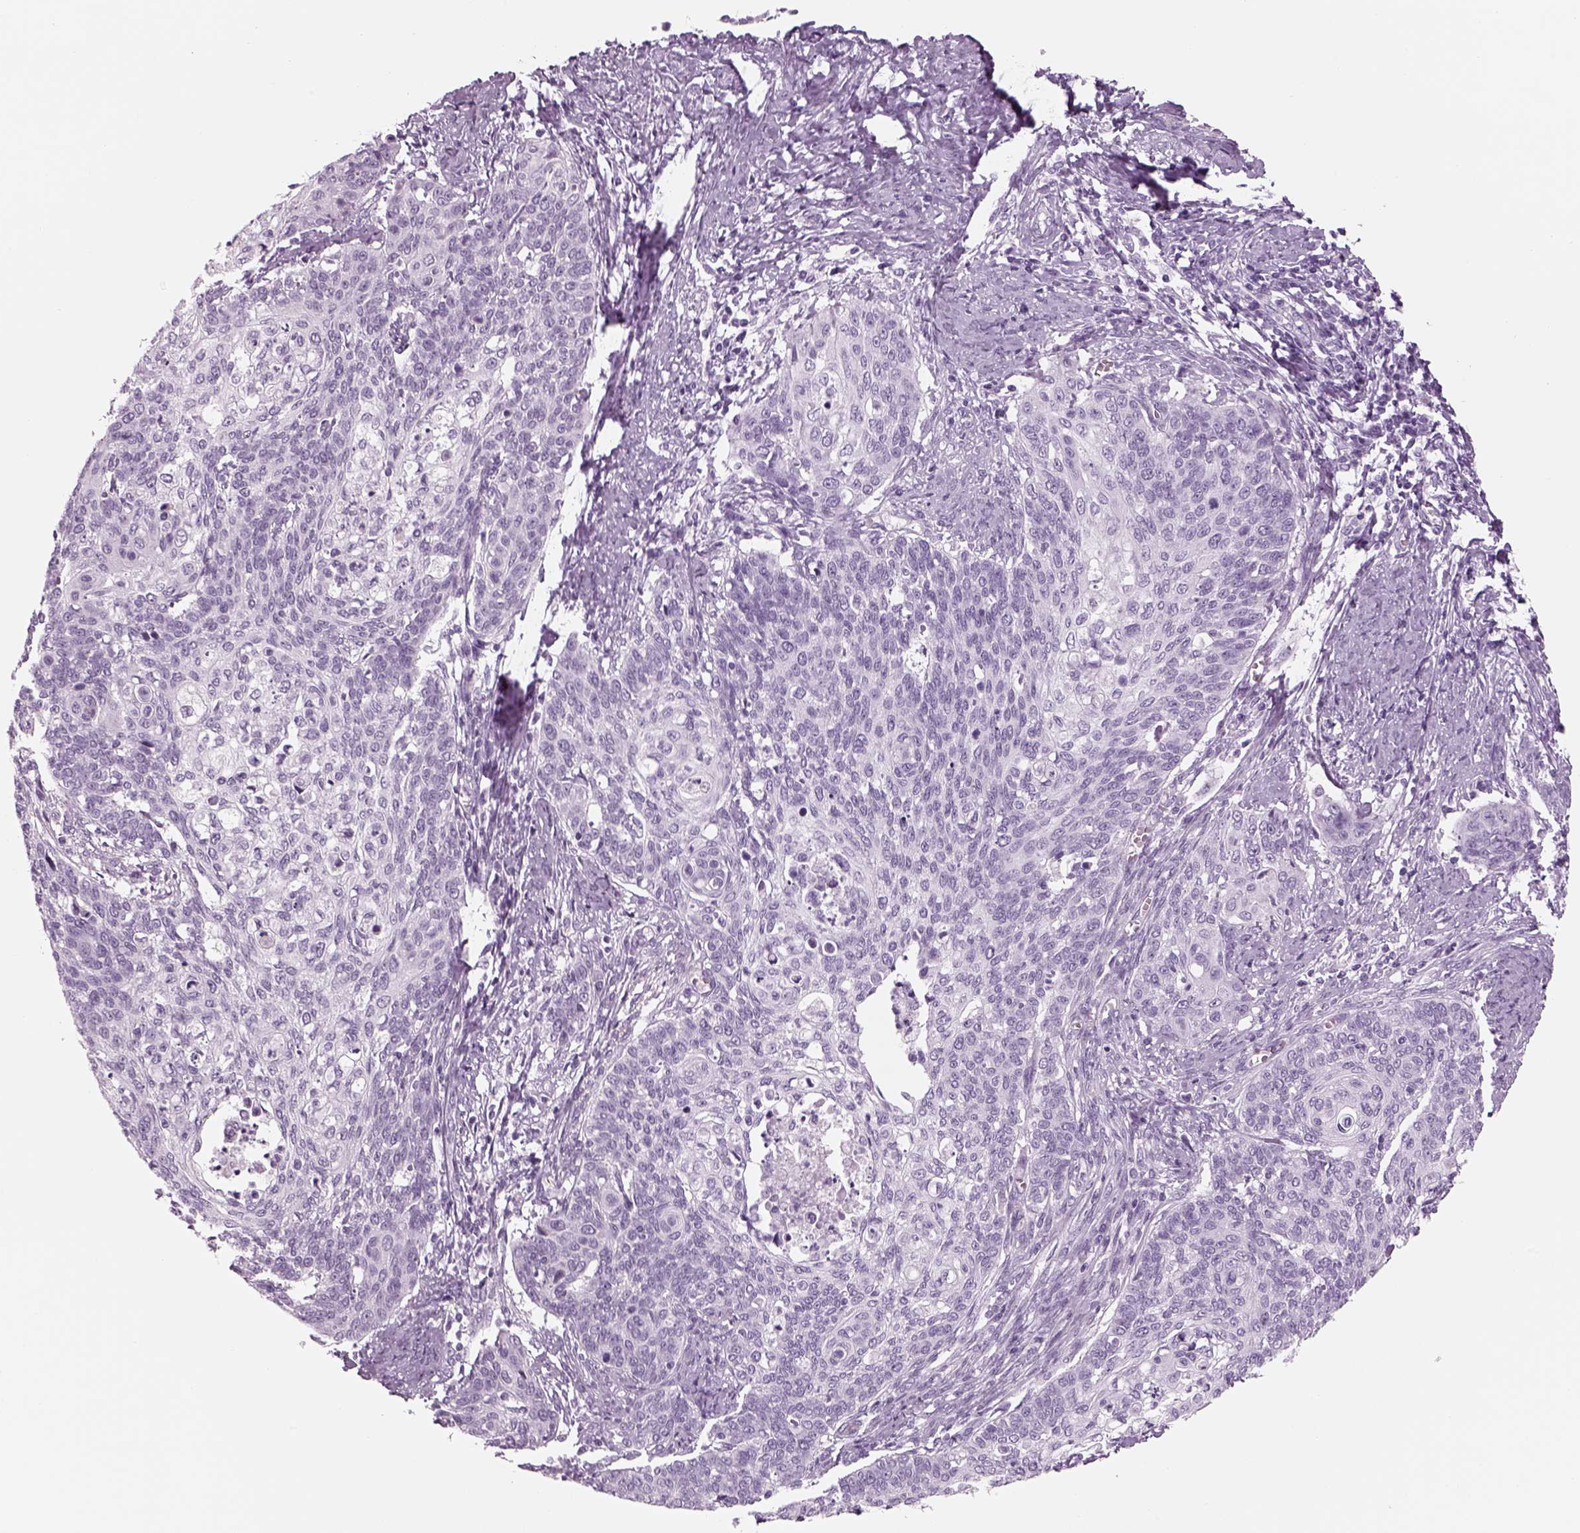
{"staining": {"intensity": "negative", "quantity": "none", "location": "none"}, "tissue": "cervical cancer", "cell_type": "Tumor cells", "image_type": "cancer", "snomed": [{"axis": "morphology", "description": "Normal tissue, NOS"}, {"axis": "morphology", "description": "Squamous cell carcinoma, NOS"}, {"axis": "topography", "description": "Cervix"}], "caption": "Immunohistochemistry of cervical squamous cell carcinoma exhibits no positivity in tumor cells.", "gene": "PABPC1L2B", "patient": {"sex": "female", "age": 39}}